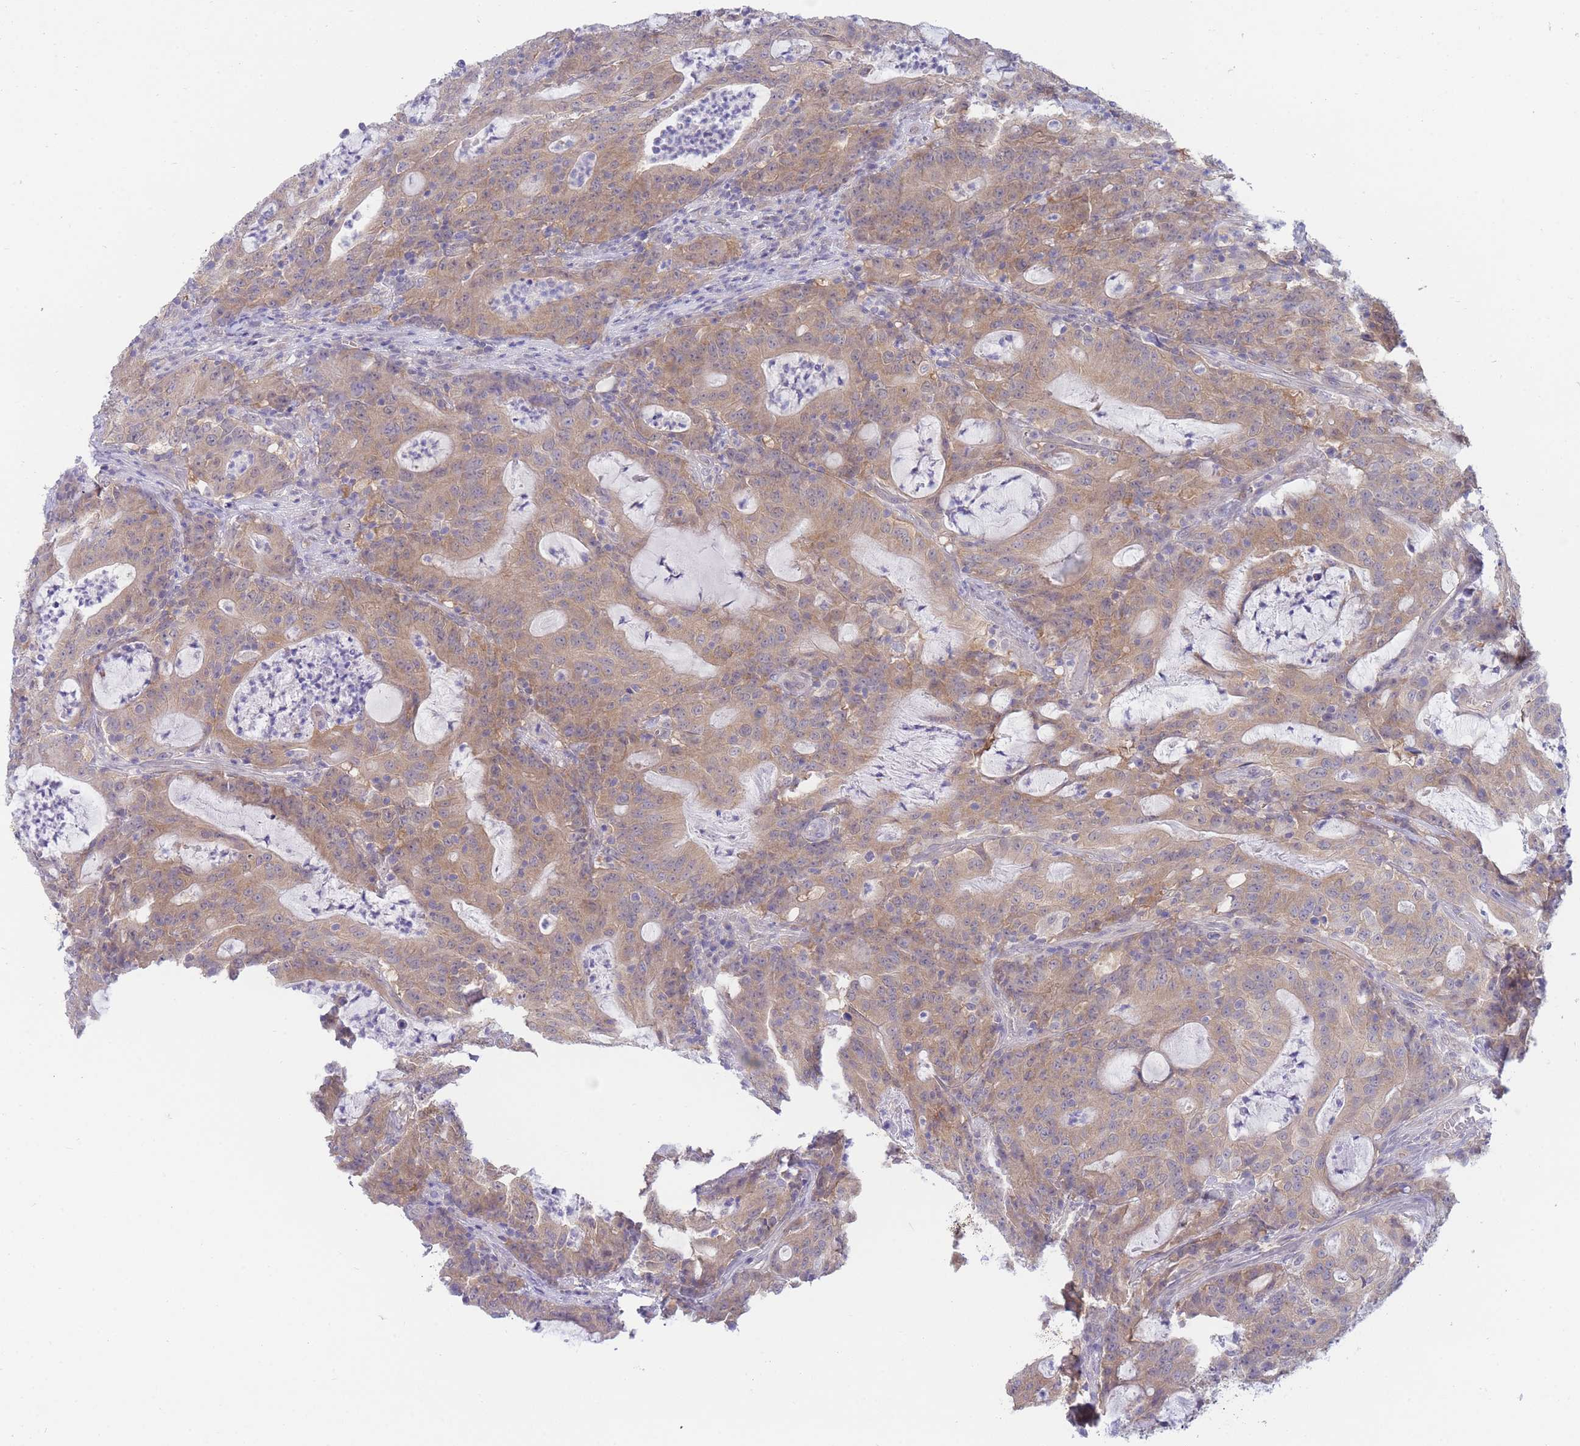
{"staining": {"intensity": "moderate", "quantity": ">75%", "location": "cytoplasmic/membranous"}, "tissue": "colorectal cancer", "cell_type": "Tumor cells", "image_type": "cancer", "snomed": [{"axis": "morphology", "description": "Adenocarcinoma, NOS"}, {"axis": "topography", "description": "Colon"}], "caption": "Immunohistochemistry (IHC) (DAB (3,3'-diaminobenzidine)) staining of human adenocarcinoma (colorectal) exhibits moderate cytoplasmic/membranous protein positivity in approximately >75% of tumor cells.", "gene": "SUGT1", "patient": {"sex": "male", "age": 83}}